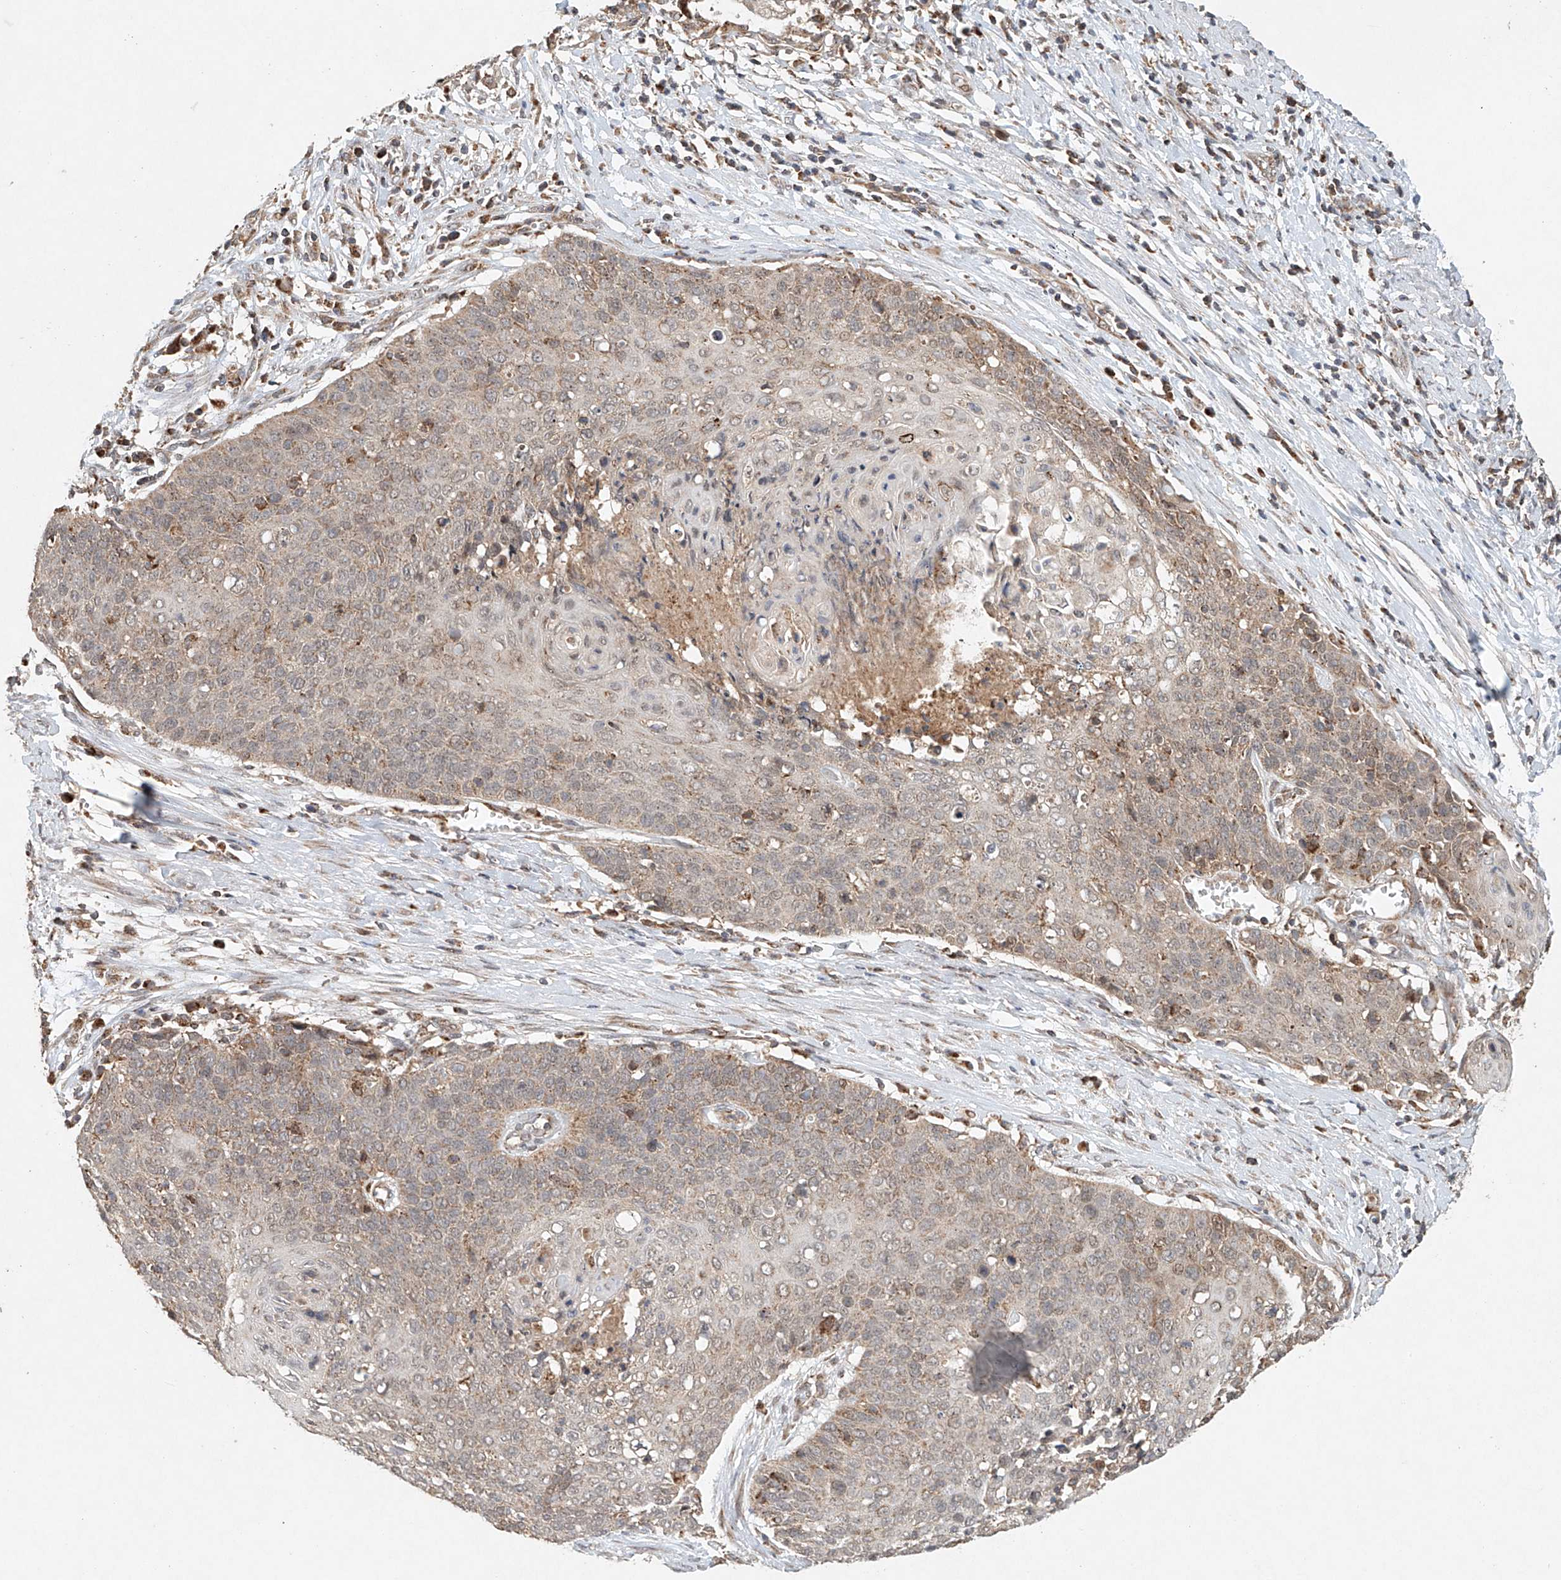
{"staining": {"intensity": "weak", "quantity": "25%-75%", "location": "cytoplasmic/membranous"}, "tissue": "cervical cancer", "cell_type": "Tumor cells", "image_type": "cancer", "snomed": [{"axis": "morphology", "description": "Squamous cell carcinoma, NOS"}, {"axis": "topography", "description": "Cervix"}], "caption": "Protein staining of cervical cancer tissue shows weak cytoplasmic/membranous expression in approximately 25%-75% of tumor cells.", "gene": "DCAF11", "patient": {"sex": "female", "age": 39}}